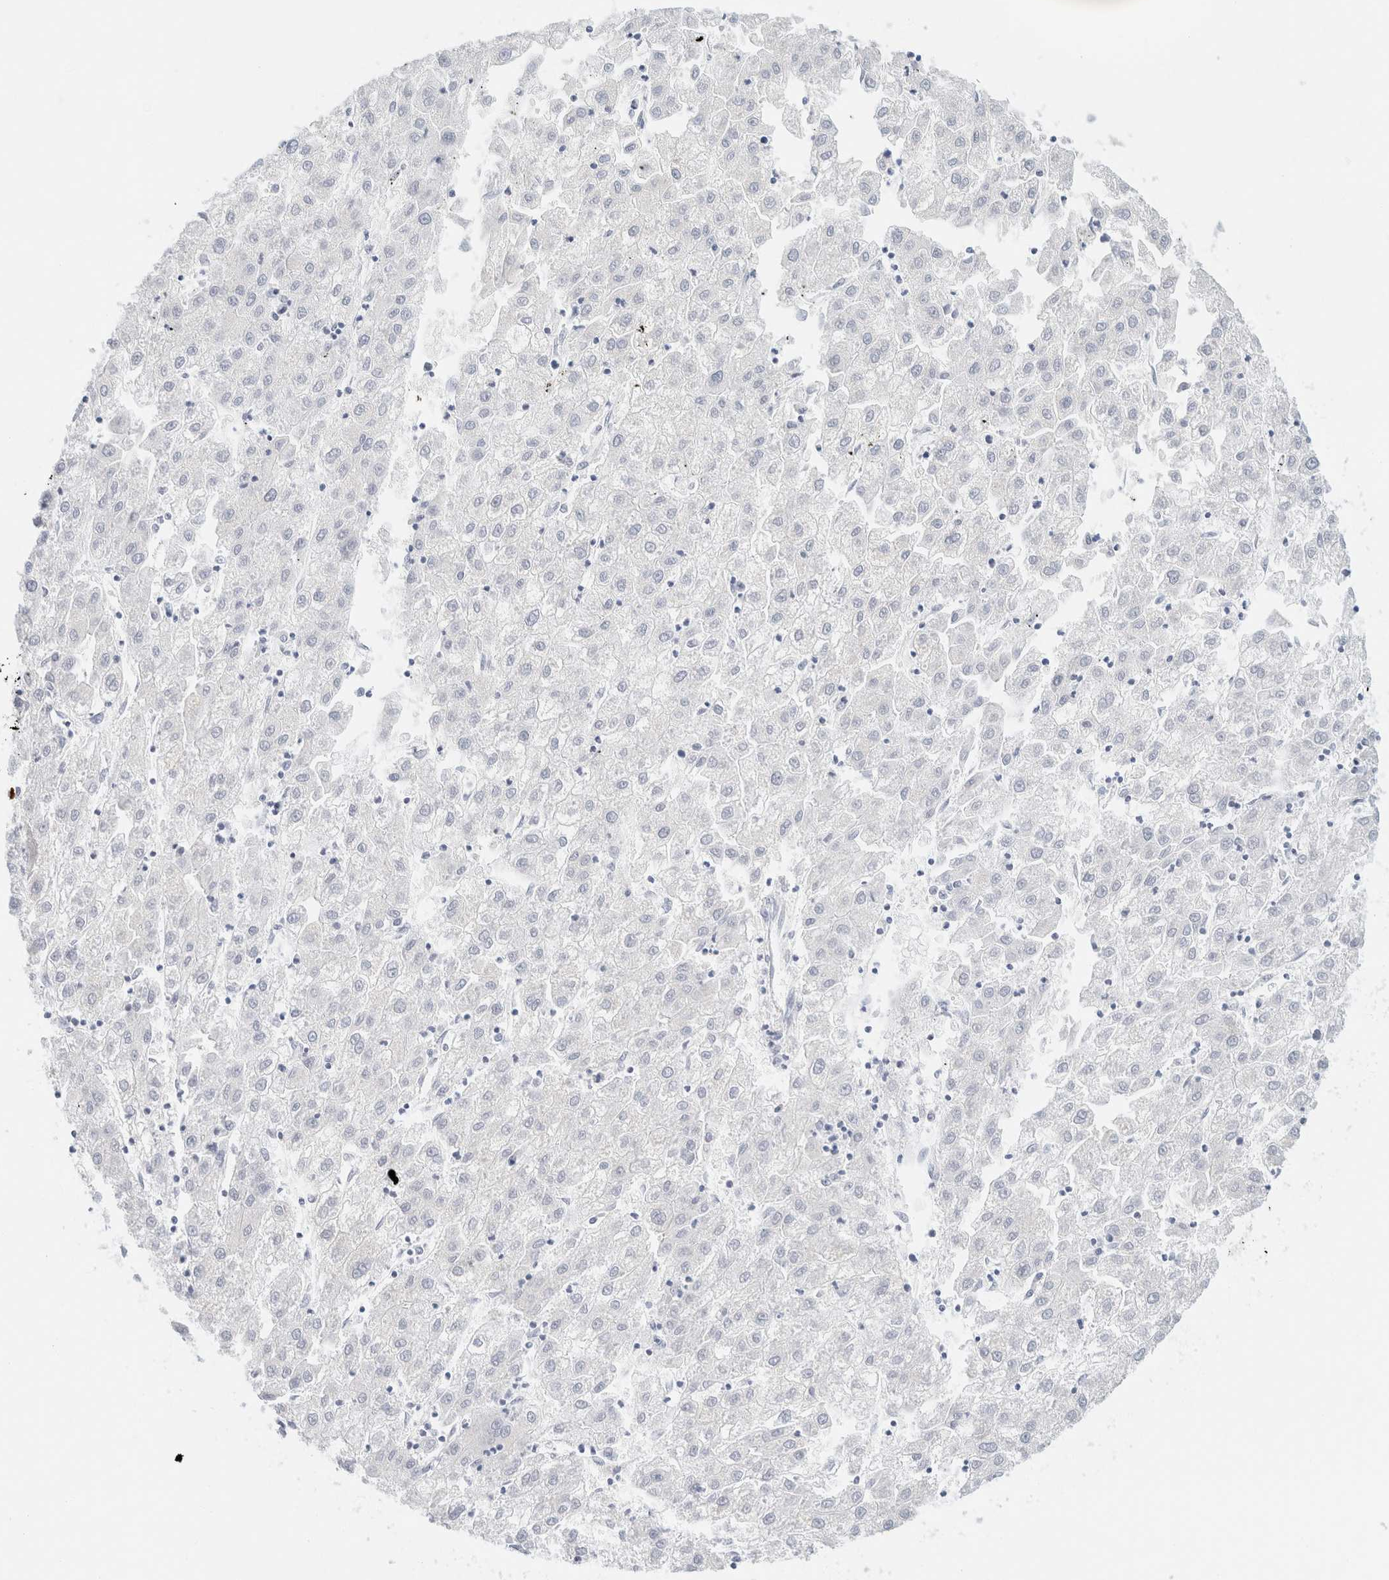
{"staining": {"intensity": "negative", "quantity": "none", "location": "none"}, "tissue": "liver cancer", "cell_type": "Tumor cells", "image_type": "cancer", "snomed": [{"axis": "morphology", "description": "Carcinoma, Hepatocellular, NOS"}, {"axis": "topography", "description": "Liver"}], "caption": "Tumor cells show no significant expression in liver cancer. (Brightfield microscopy of DAB (3,3'-diaminobenzidine) immunohistochemistry (IHC) at high magnification).", "gene": "KRT20", "patient": {"sex": "male", "age": 72}}